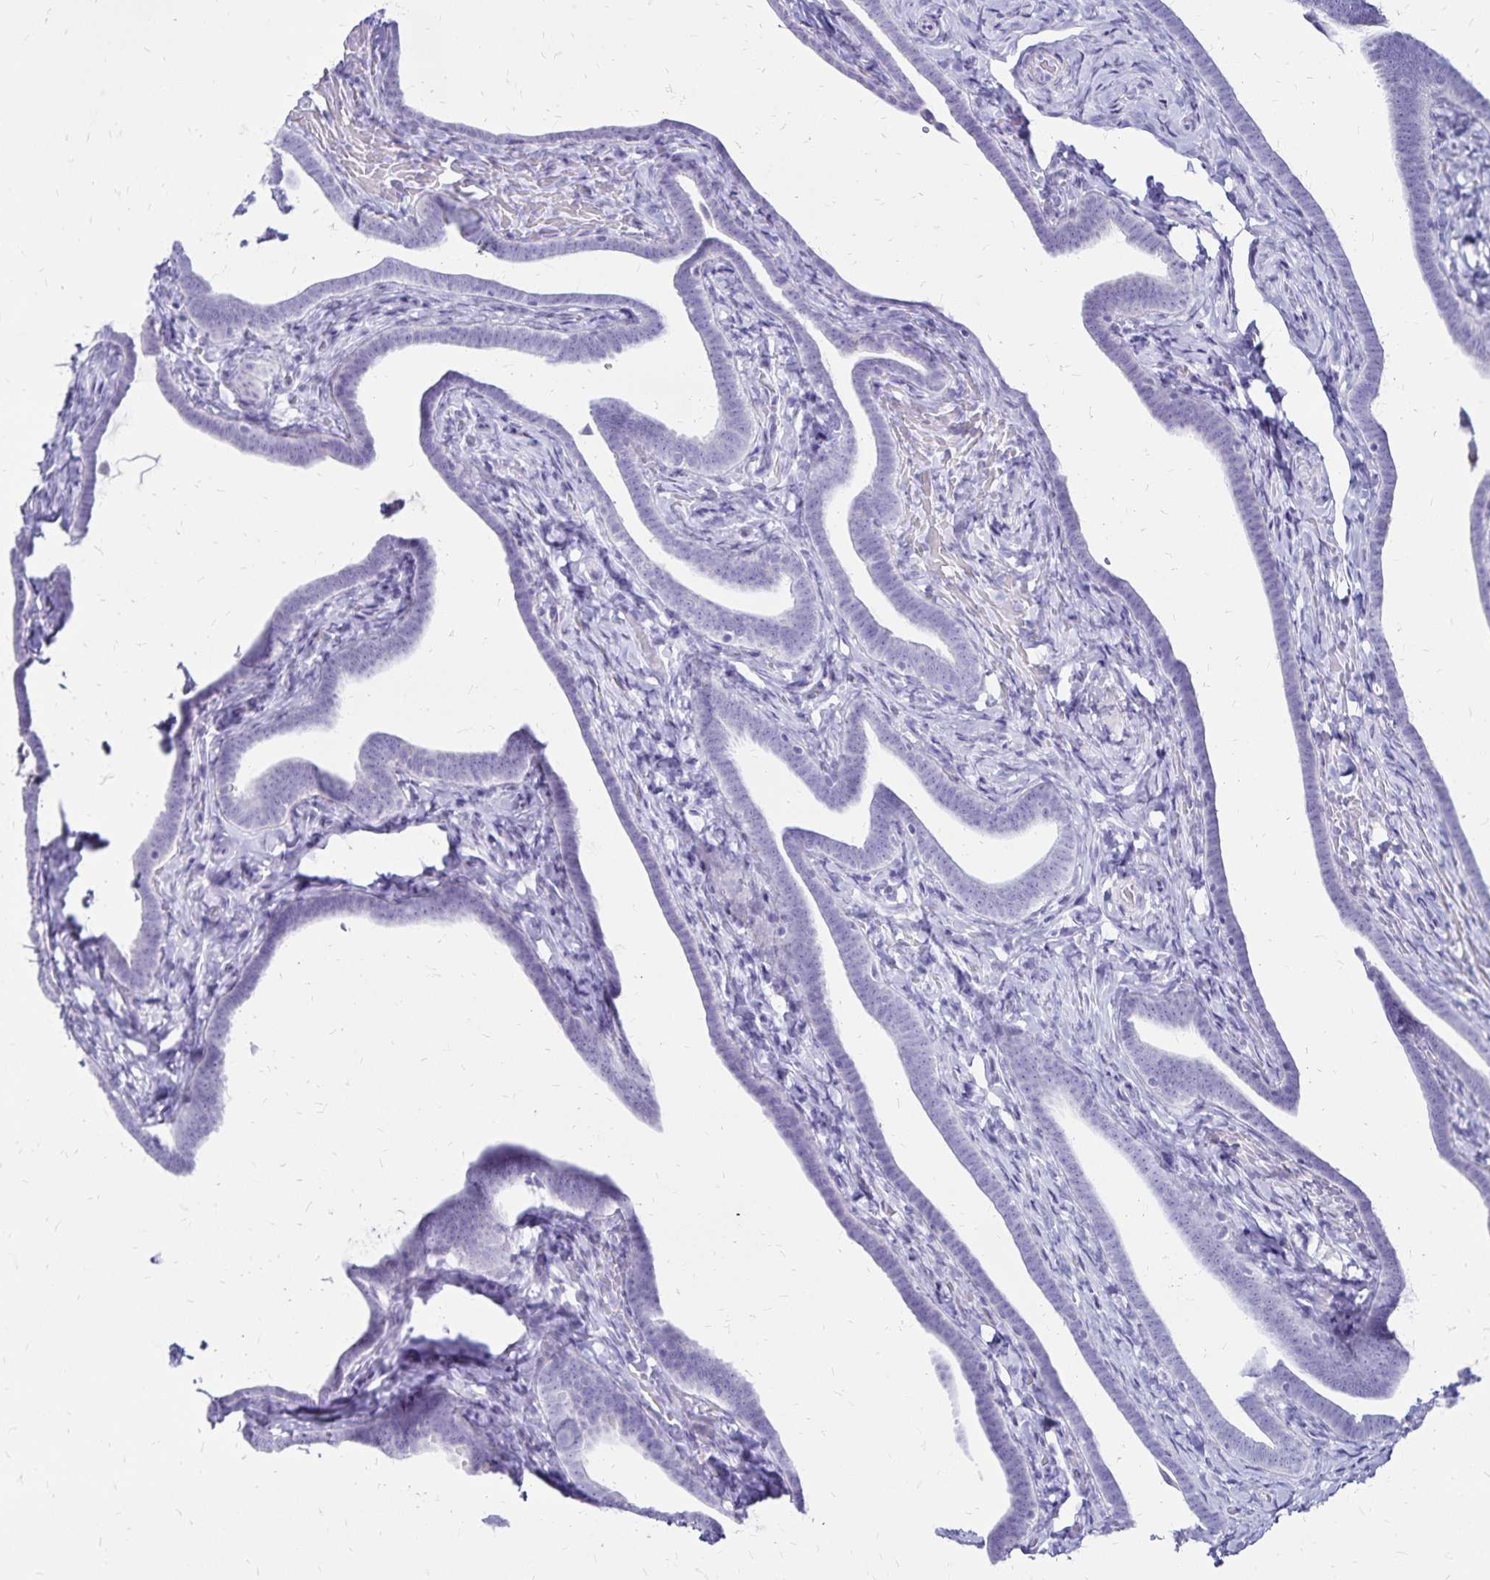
{"staining": {"intensity": "negative", "quantity": "none", "location": "none"}, "tissue": "fallopian tube", "cell_type": "Glandular cells", "image_type": "normal", "snomed": [{"axis": "morphology", "description": "Normal tissue, NOS"}, {"axis": "topography", "description": "Fallopian tube"}], "caption": "This is an immunohistochemistry photomicrograph of normal fallopian tube. There is no expression in glandular cells.", "gene": "LIN28B", "patient": {"sex": "female", "age": 69}}